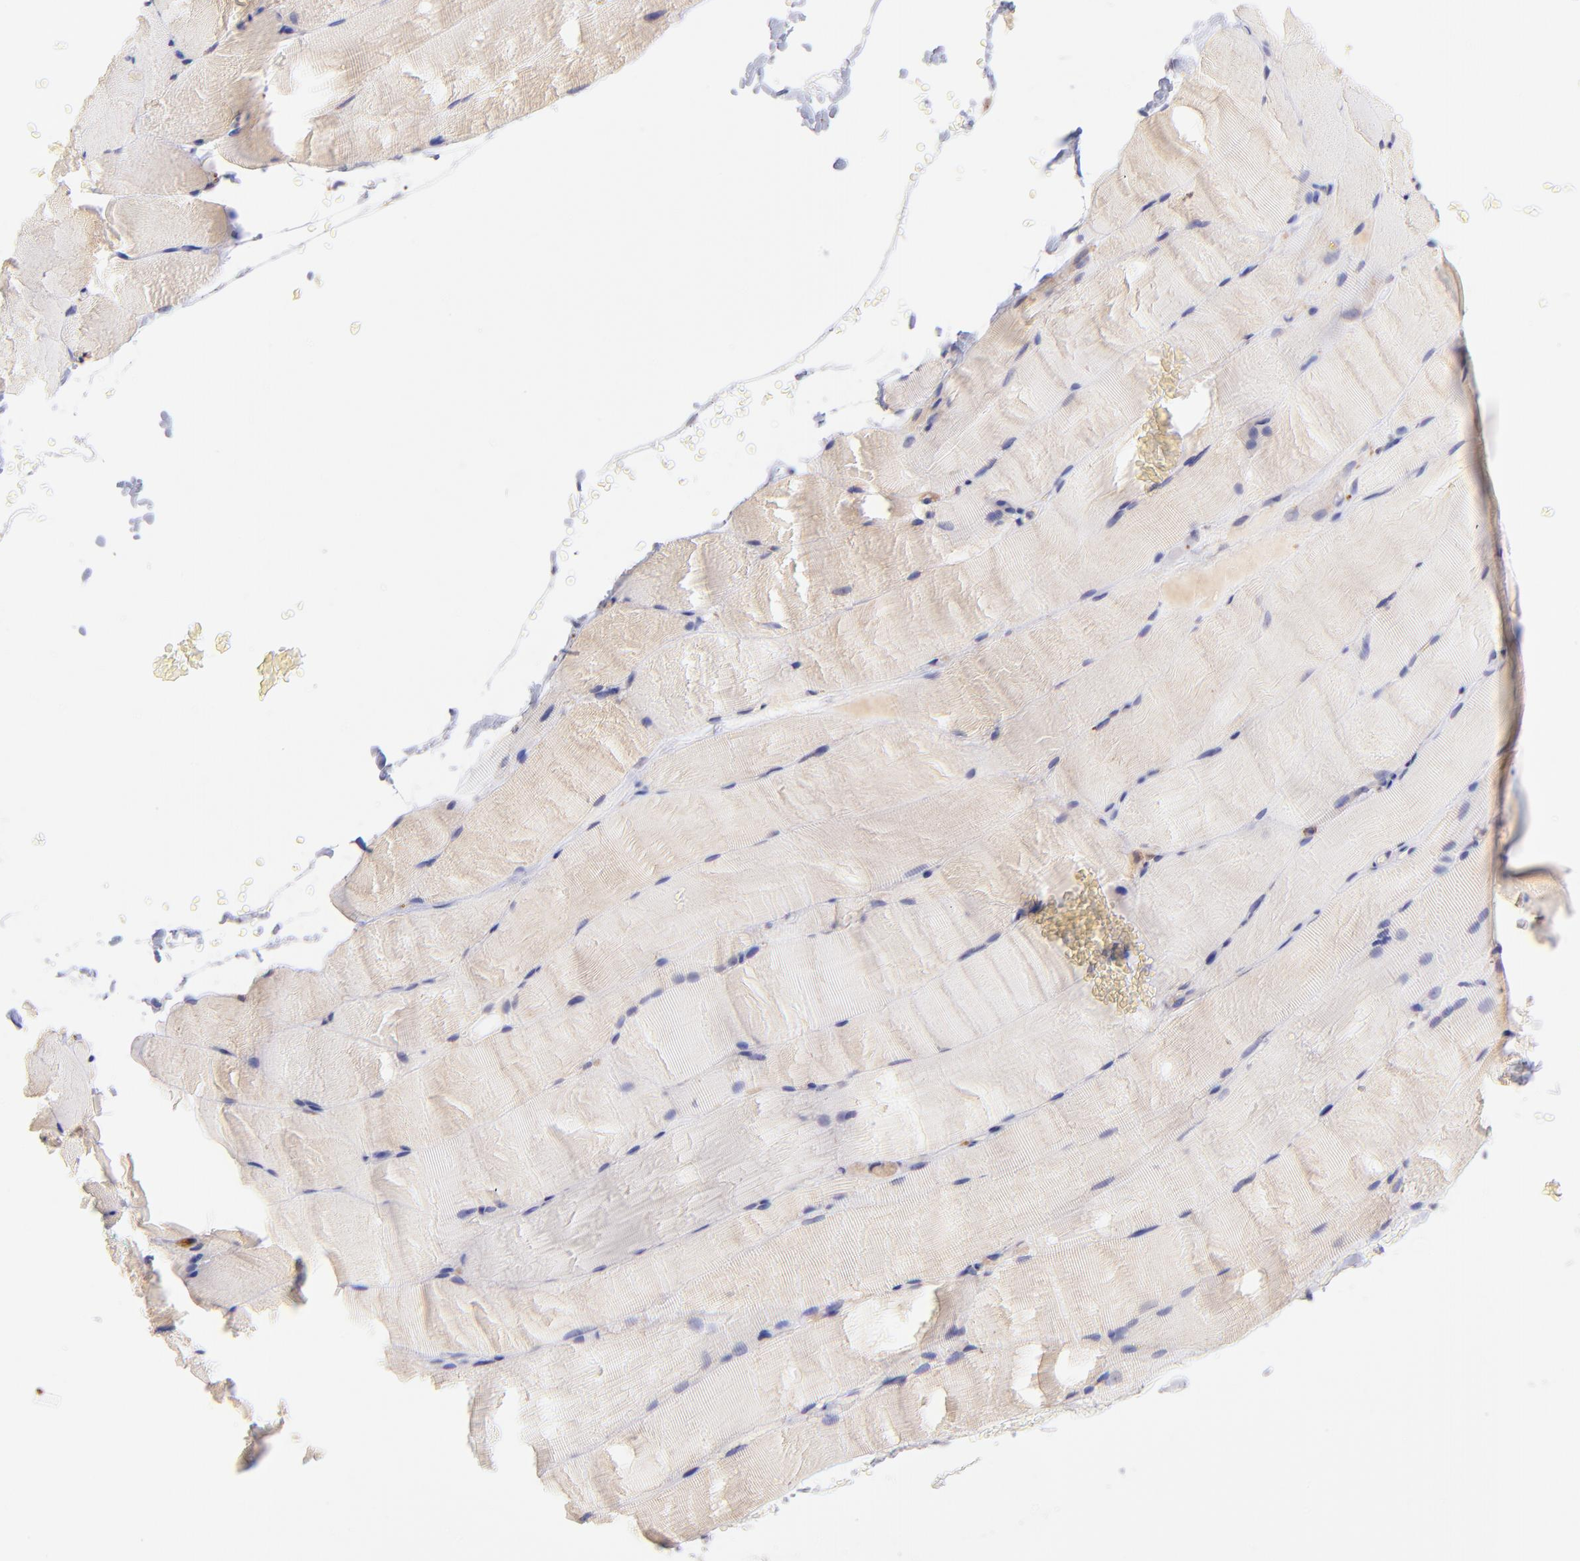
{"staining": {"intensity": "moderate", "quantity": "25%-75%", "location": "cytoplasmic/membranous"}, "tissue": "skeletal muscle", "cell_type": "Myocytes", "image_type": "normal", "snomed": [{"axis": "morphology", "description": "Normal tissue, NOS"}, {"axis": "topography", "description": "Skeletal muscle"}], "caption": "Immunohistochemistry staining of normal skeletal muscle, which exhibits medium levels of moderate cytoplasmic/membranous staining in approximately 25%-75% of myocytes indicating moderate cytoplasmic/membranous protein expression. The staining was performed using DAB (3,3'-diaminobenzidine) (brown) for protein detection and nuclei were counterstained in hematoxylin (blue).", "gene": "RPL11", "patient": {"sex": "female", "age": 37}}